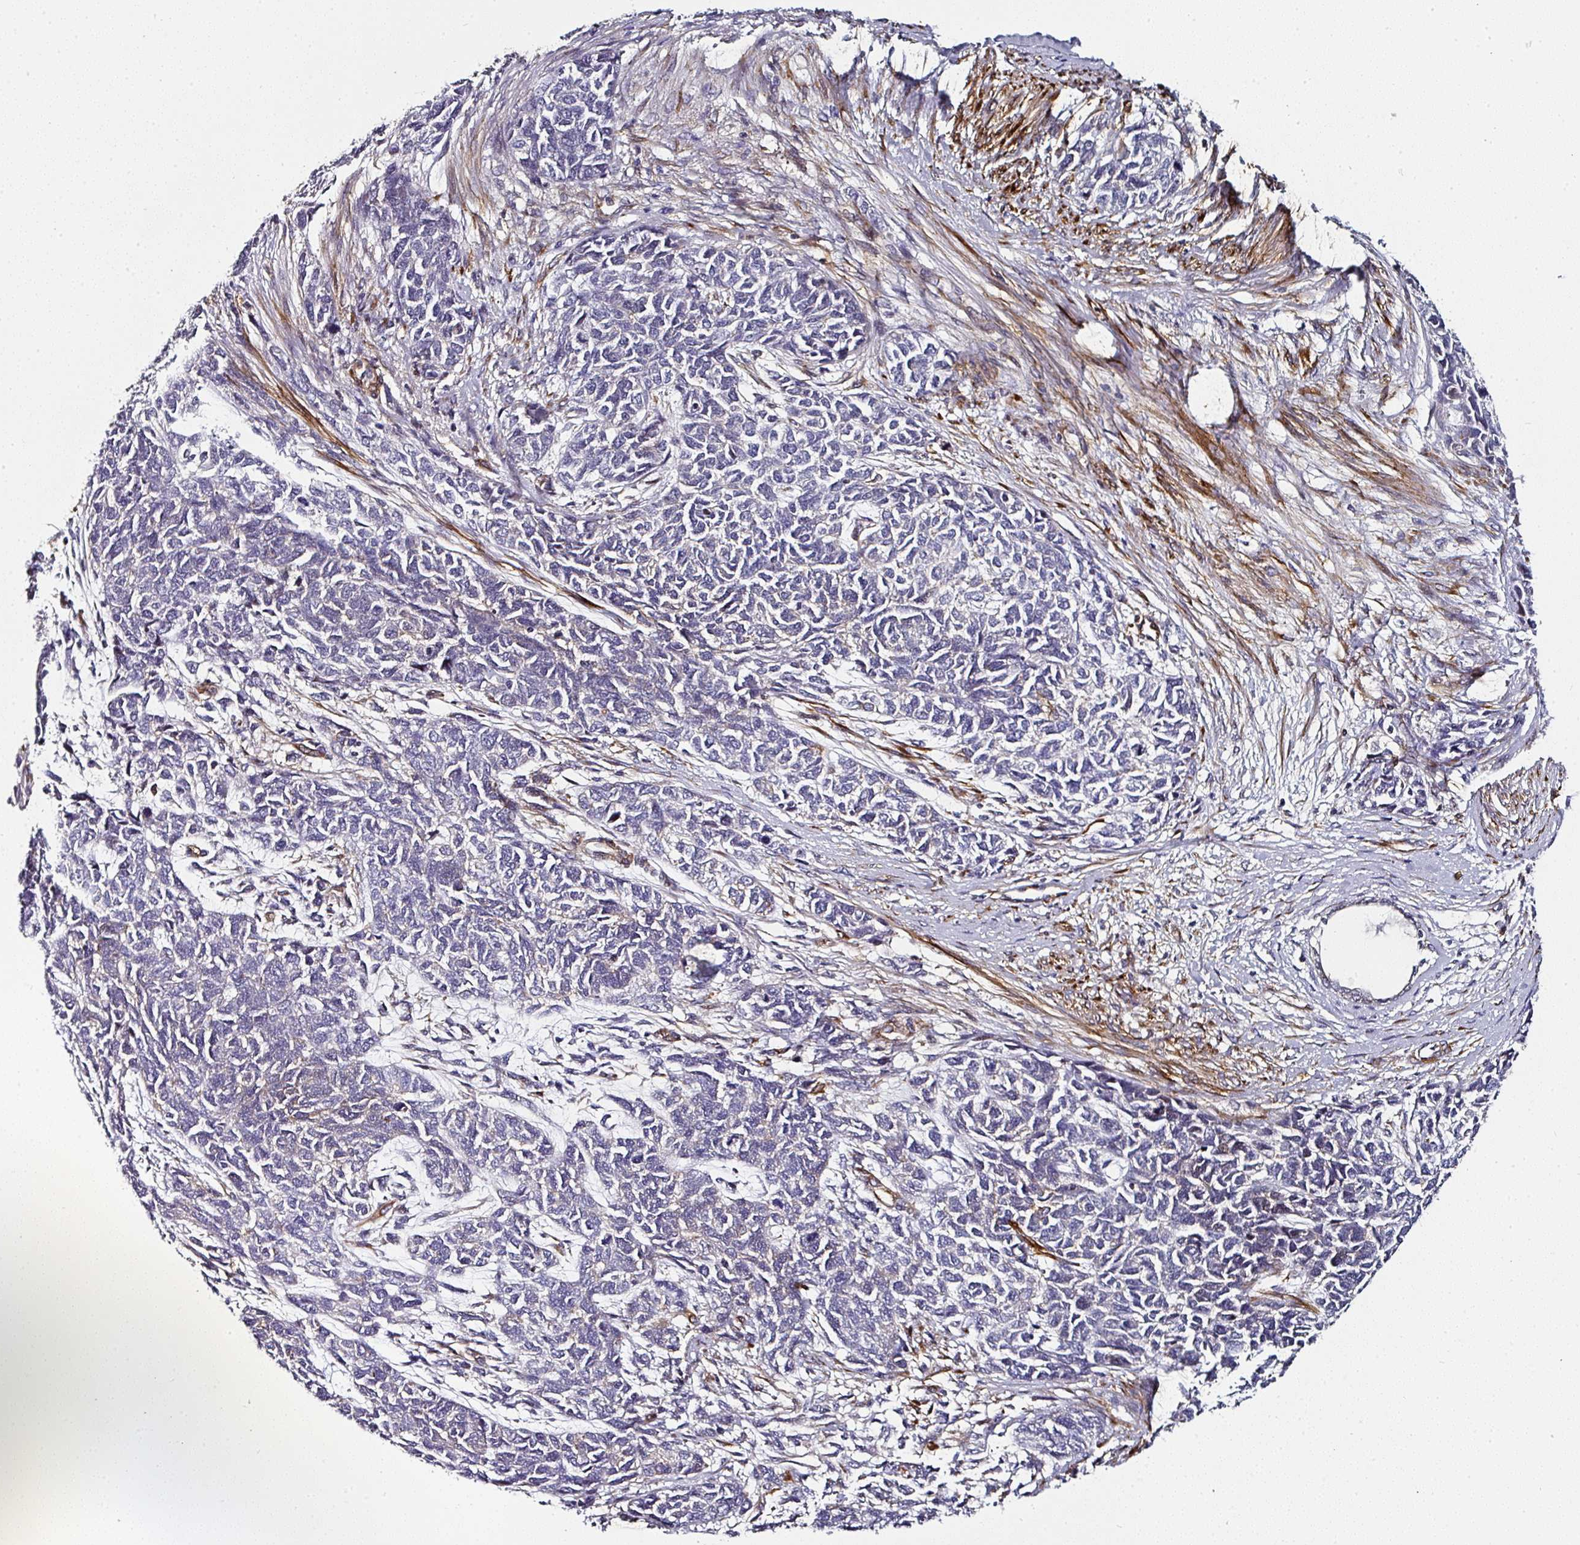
{"staining": {"intensity": "negative", "quantity": "none", "location": "none"}, "tissue": "cervical cancer", "cell_type": "Tumor cells", "image_type": "cancer", "snomed": [{"axis": "morphology", "description": "Squamous cell carcinoma, NOS"}, {"axis": "topography", "description": "Cervix"}], "caption": "Immunohistochemistry of human cervical squamous cell carcinoma displays no expression in tumor cells.", "gene": "BEND5", "patient": {"sex": "female", "age": 63}}